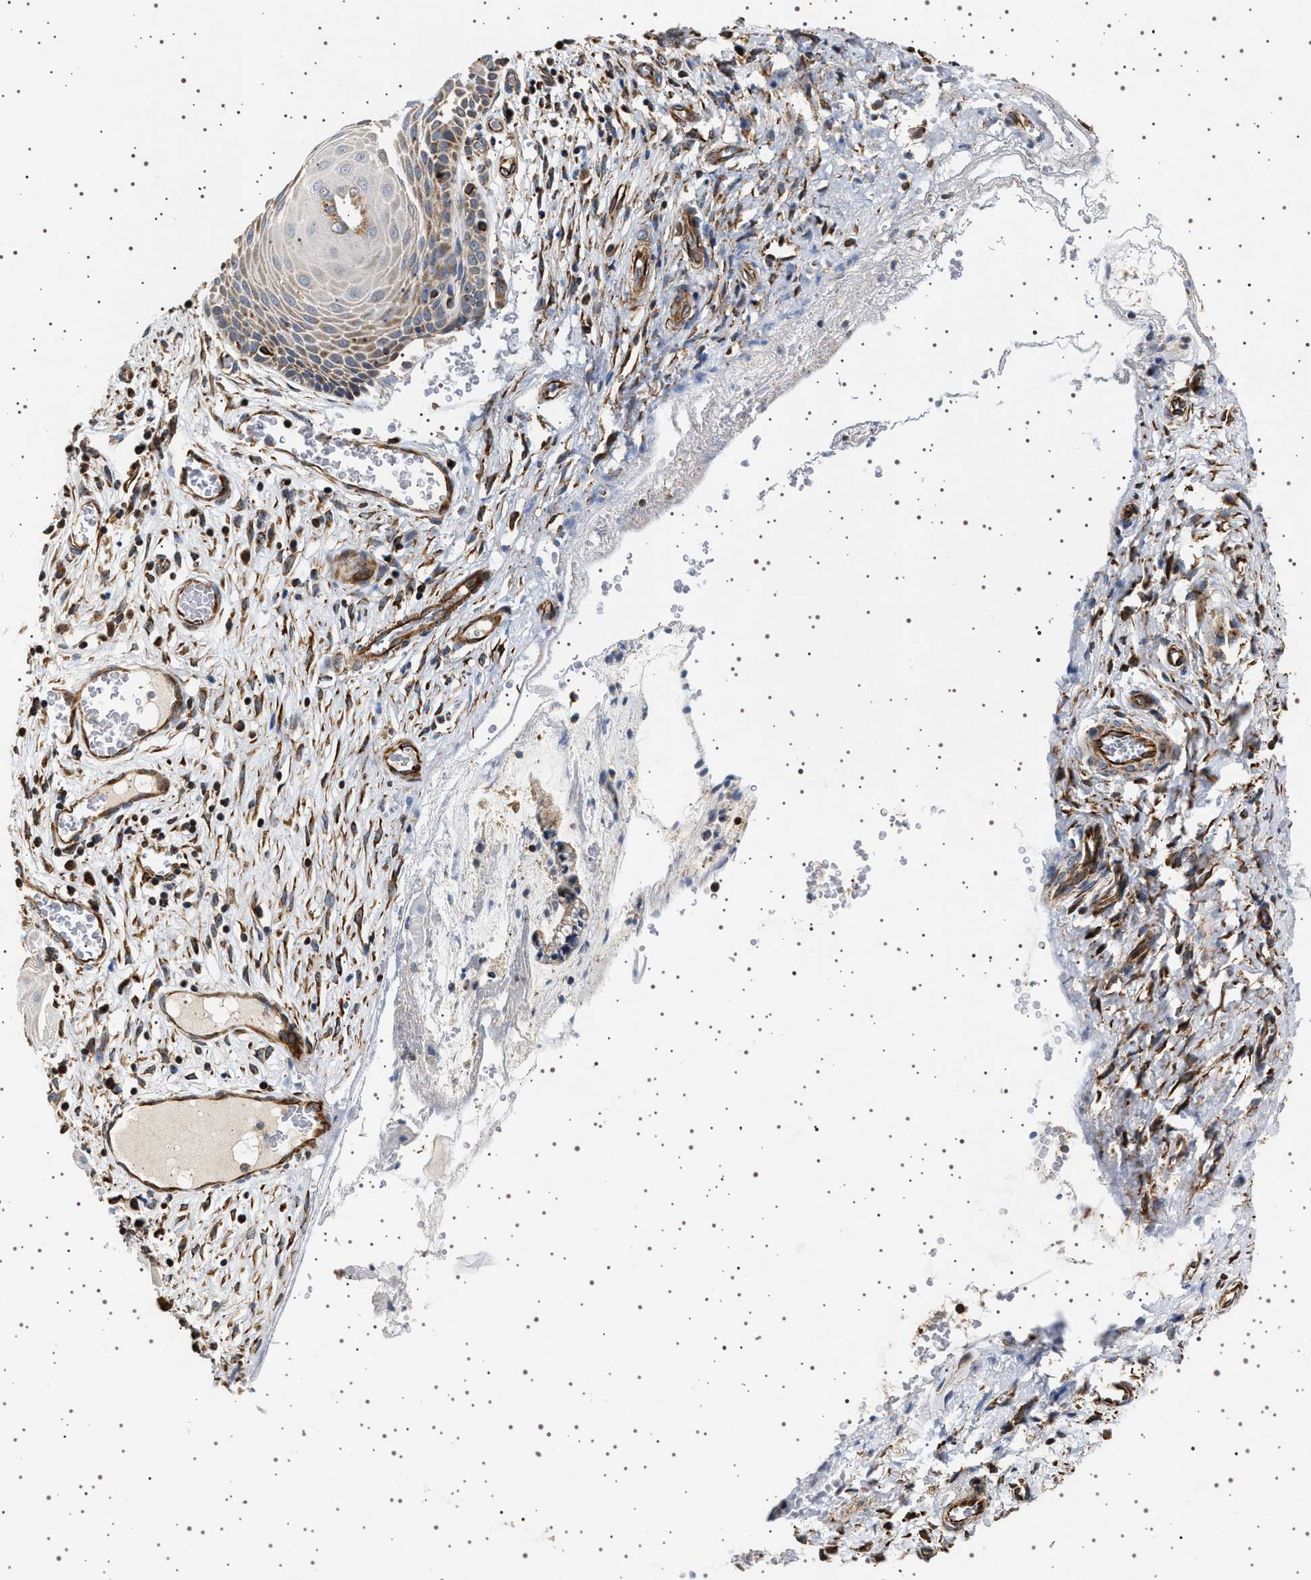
{"staining": {"intensity": "weak", "quantity": "<25%", "location": "cytoplasmic/membranous"}, "tissue": "cervix", "cell_type": "Squamous epithelial cells", "image_type": "normal", "snomed": [{"axis": "morphology", "description": "Normal tissue, NOS"}, {"axis": "topography", "description": "Cervix"}], "caption": "Immunohistochemistry histopathology image of normal cervix: cervix stained with DAB exhibits no significant protein expression in squamous epithelial cells. (Stains: DAB immunohistochemistry with hematoxylin counter stain, Microscopy: brightfield microscopy at high magnification).", "gene": "TRUB2", "patient": {"sex": "female", "age": 55}}